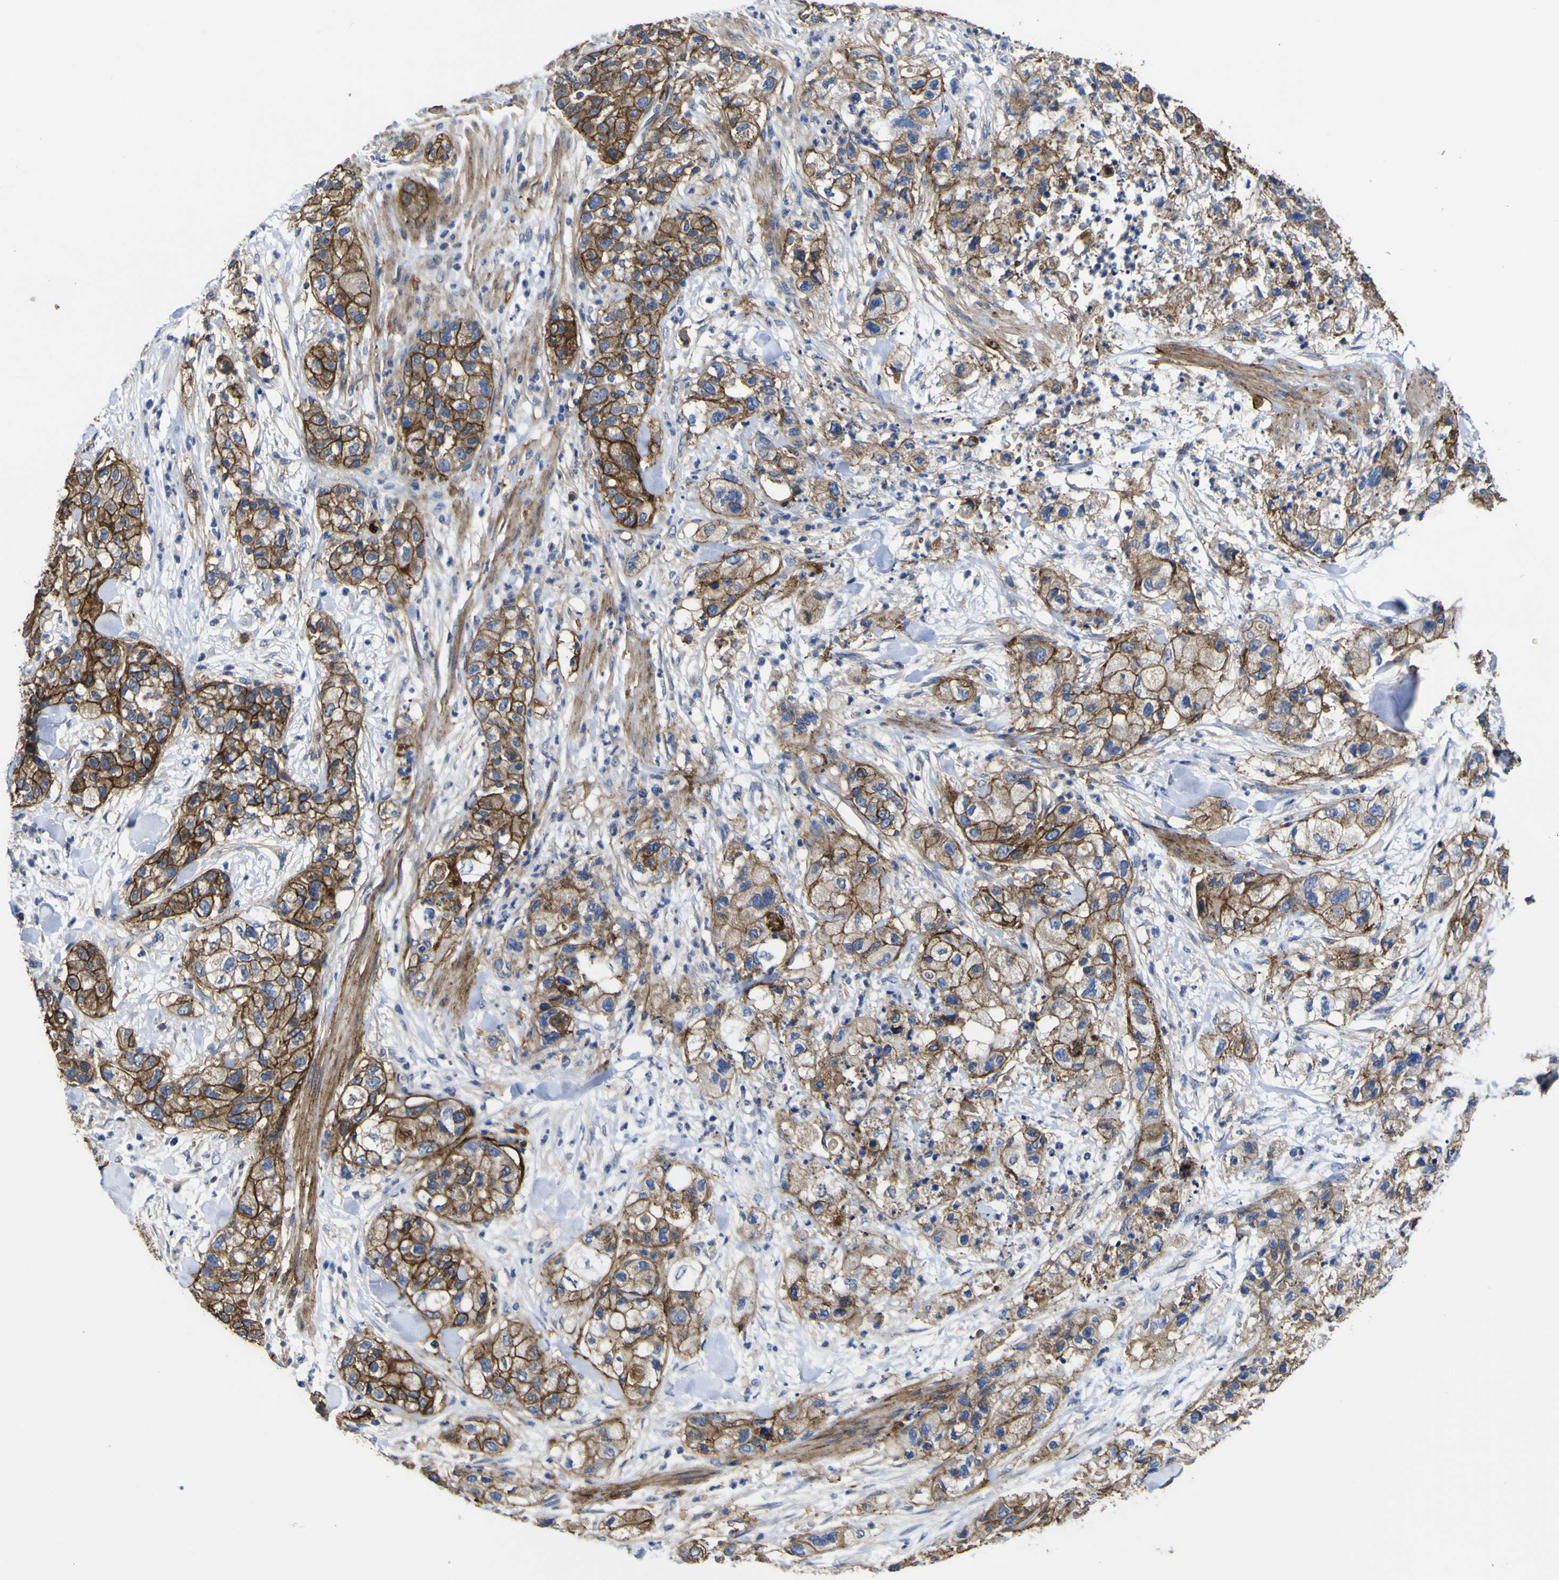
{"staining": {"intensity": "moderate", "quantity": ">75%", "location": "cytoplasmic/membranous"}, "tissue": "pancreatic cancer", "cell_type": "Tumor cells", "image_type": "cancer", "snomed": [{"axis": "morphology", "description": "Adenocarcinoma, NOS"}, {"axis": "topography", "description": "Pancreas"}], "caption": "DAB immunohistochemical staining of human pancreatic cancer (adenocarcinoma) displays moderate cytoplasmic/membranous protein expression in approximately >75% of tumor cells.", "gene": "CD151", "patient": {"sex": "female", "age": 78}}